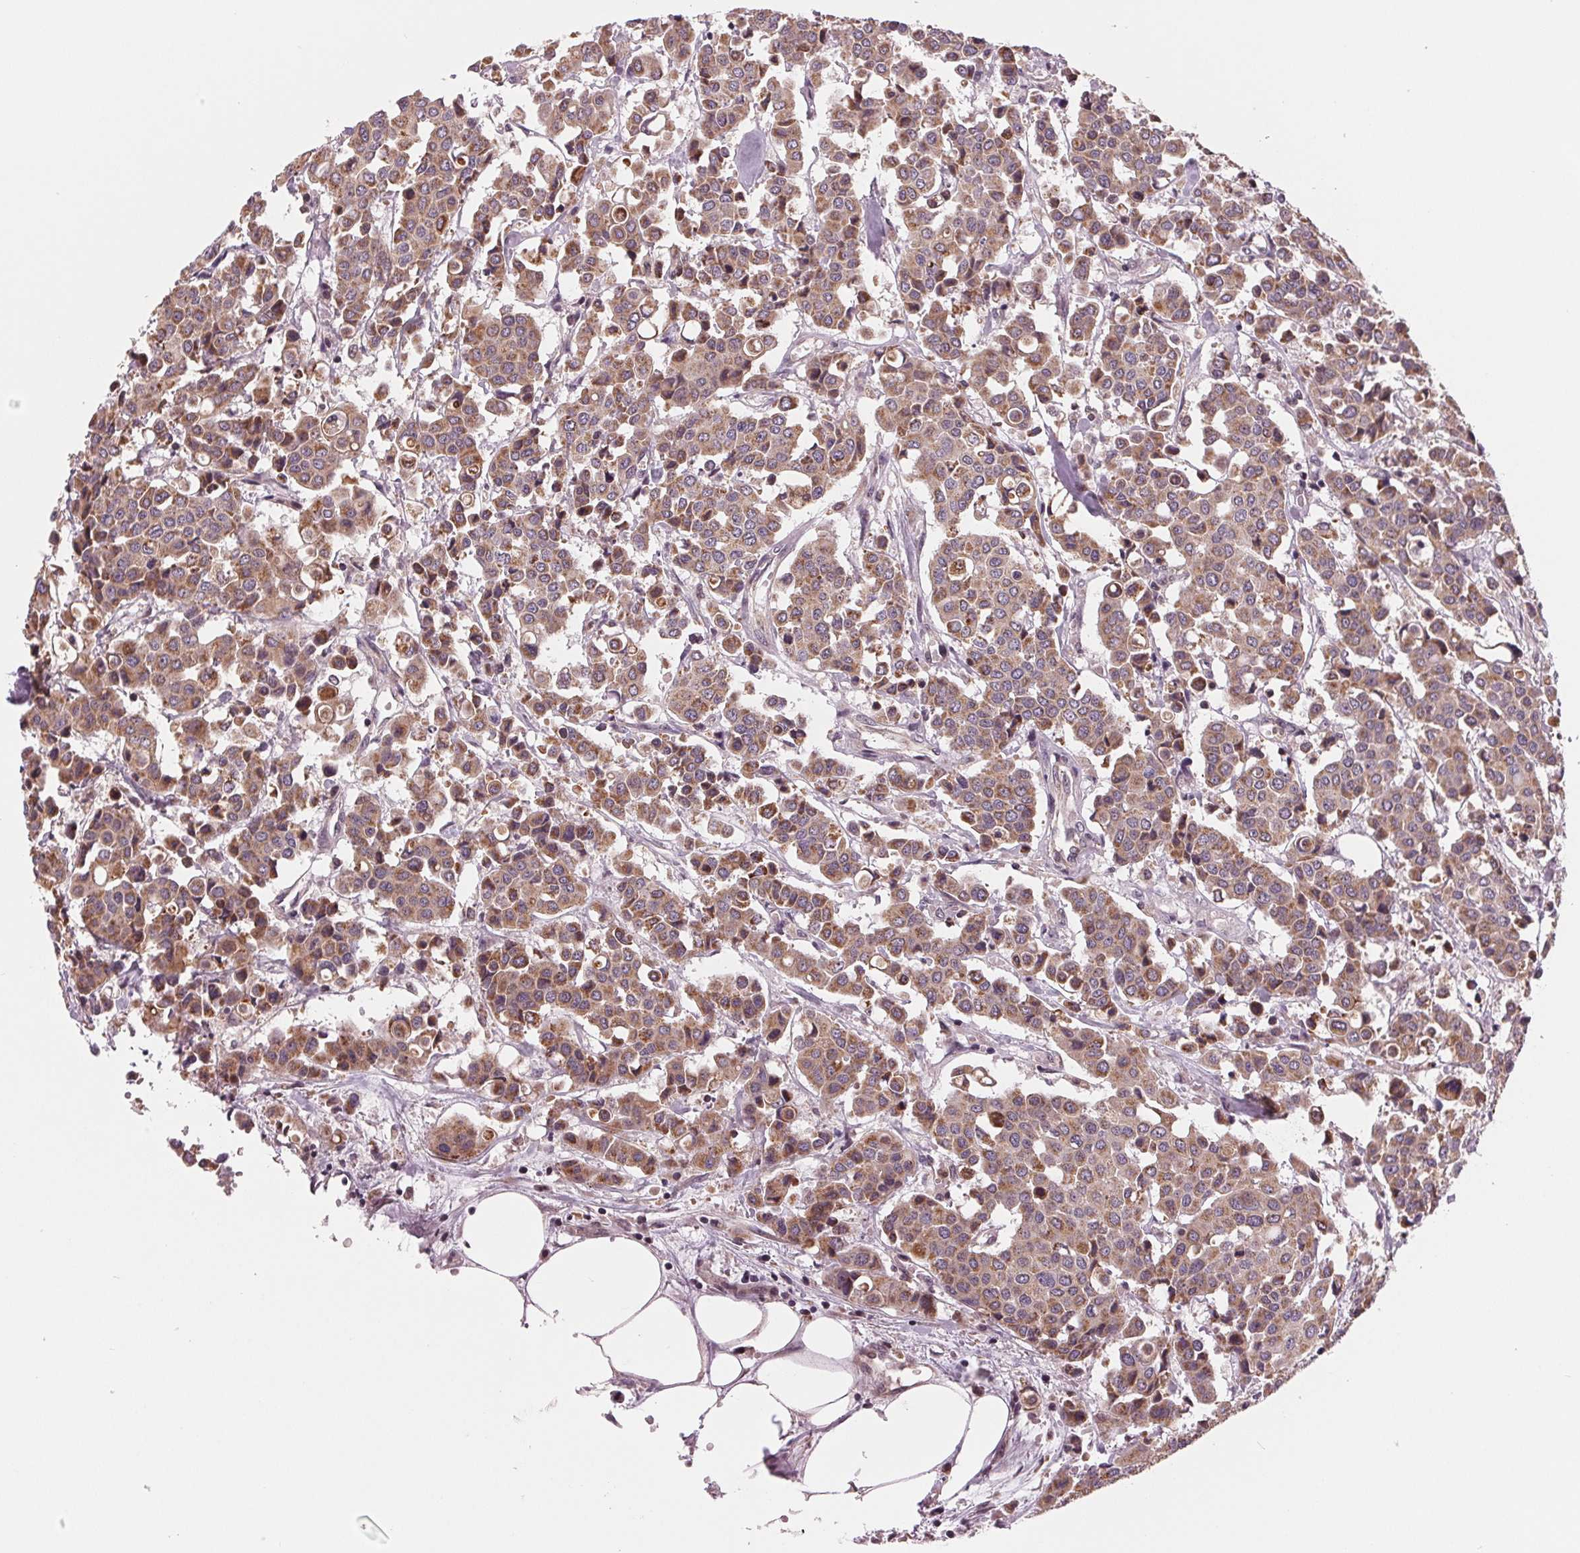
{"staining": {"intensity": "moderate", "quantity": ">75%", "location": "cytoplasmic/membranous"}, "tissue": "carcinoid", "cell_type": "Tumor cells", "image_type": "cancer", "snomed": [{"axis": "morphology", "description": "Carcinoid, malignant, NOS"}, {"axis": "topography", "description": "Colon"}], "caption": "High-magnification brightfield microscopy of carcinoid (malignant) stained with DAB (3,3'-diaminobenzidine) (brown) and counterstained with hematoxylin (blue). tumor cells exhibit moderate cytoplasmic/membranous staining is identified in about>75% of cells. (brown staining indicates protein expression, while blue staining denotes nuclei).", "gene": "STAT3", "patient": {"sex": "male", "age": 81}}